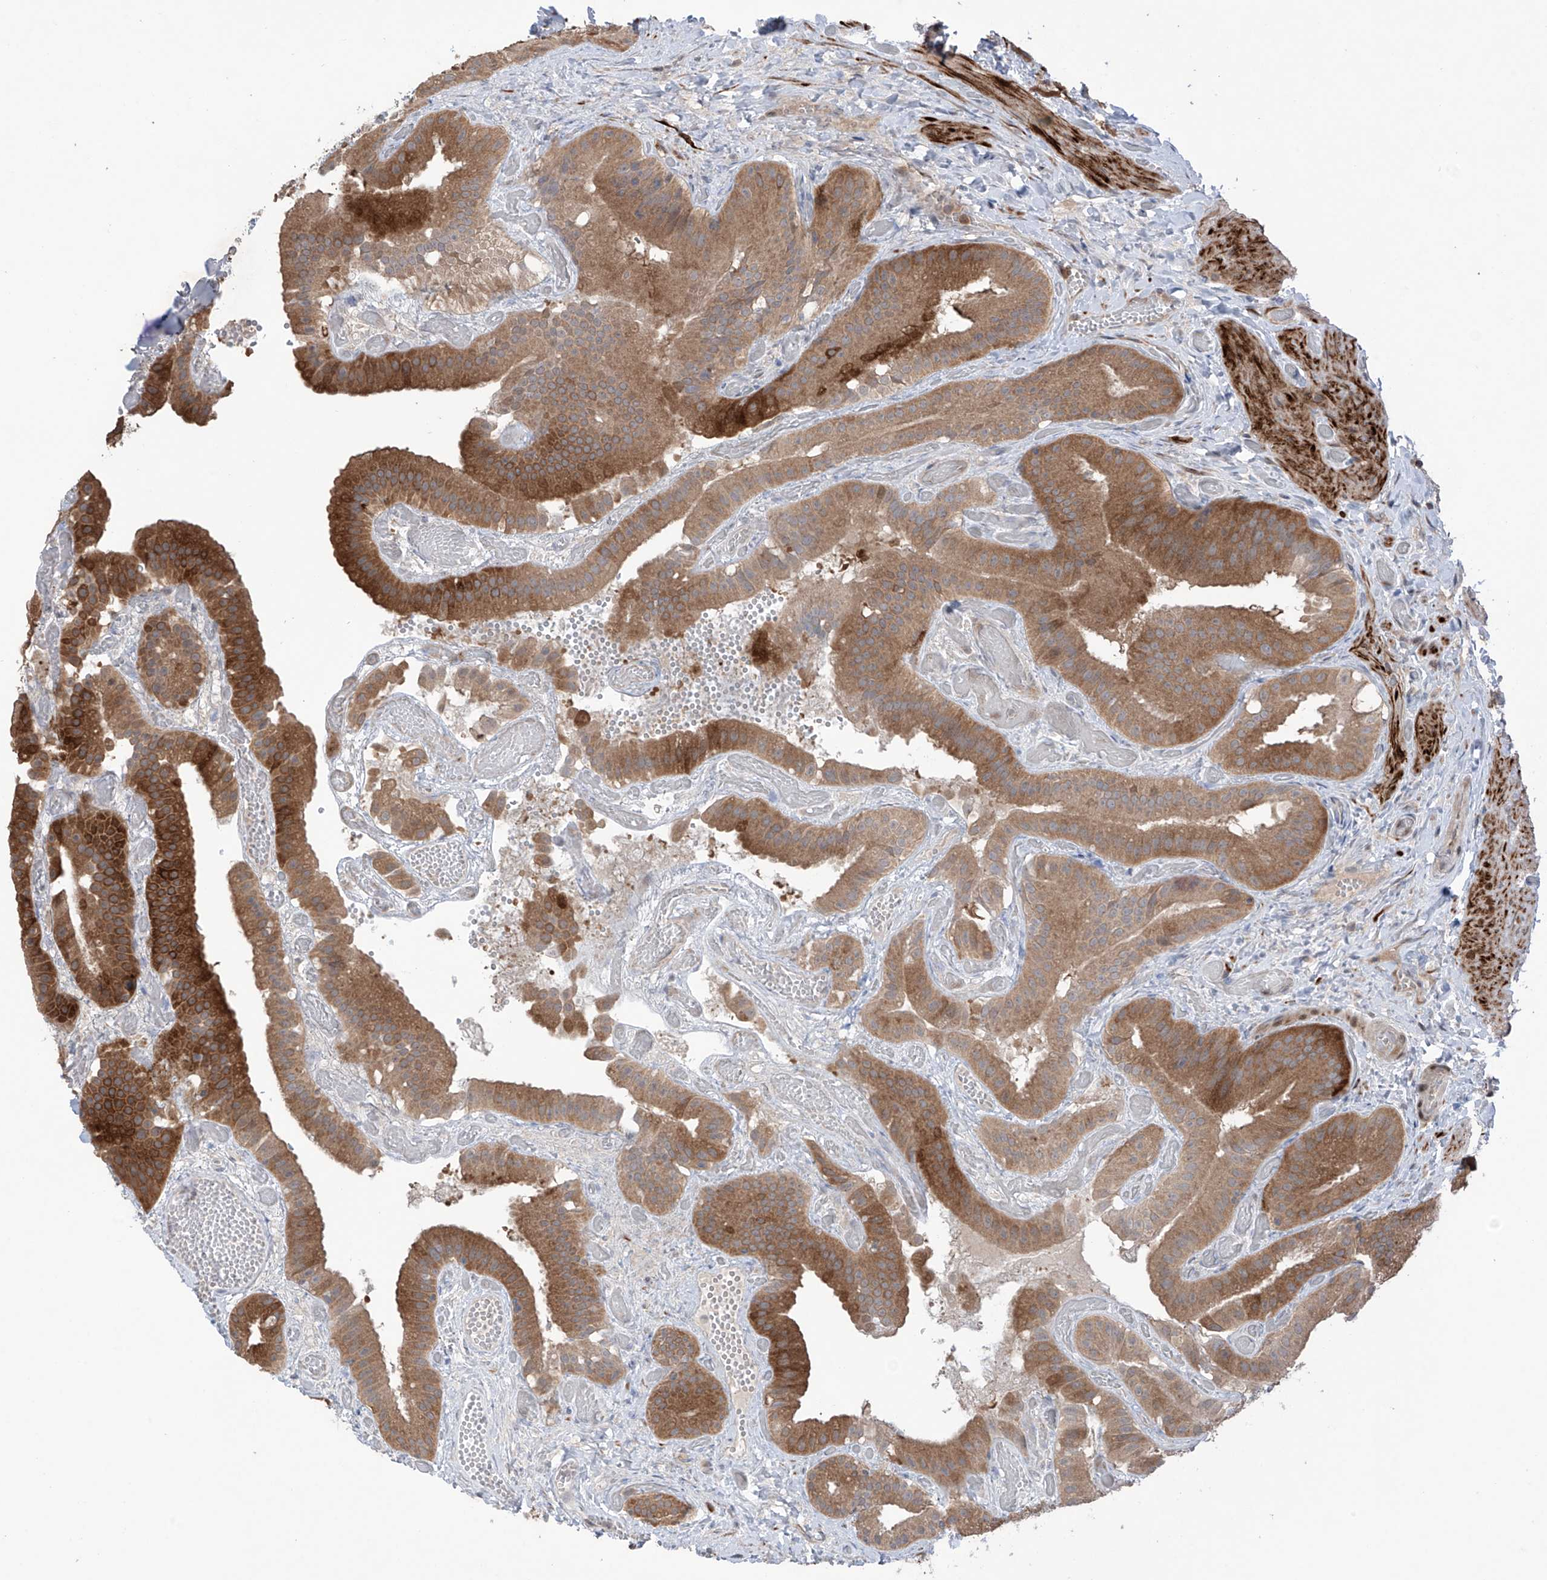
{"staining": {"intensity": "strong", "quantity": ">75%", "location": "cytoplasmic/membranous"}, "tissue": "gallbladder", "cell_type": "Glandular cells", "image_type": "normal", "snomed": [{"axis": "morphology", "description": "Normal tissue, NOS"}, {"axis": "topography", "description": "Gallbladder"}], "caption": "Strong cytoplasmic/membranous positivity is seen in approximately >75% of glandular cells in unremarkable gallbladder.", "gene": "SAMD3", "patient": {"sex": "female", "age": 64}}